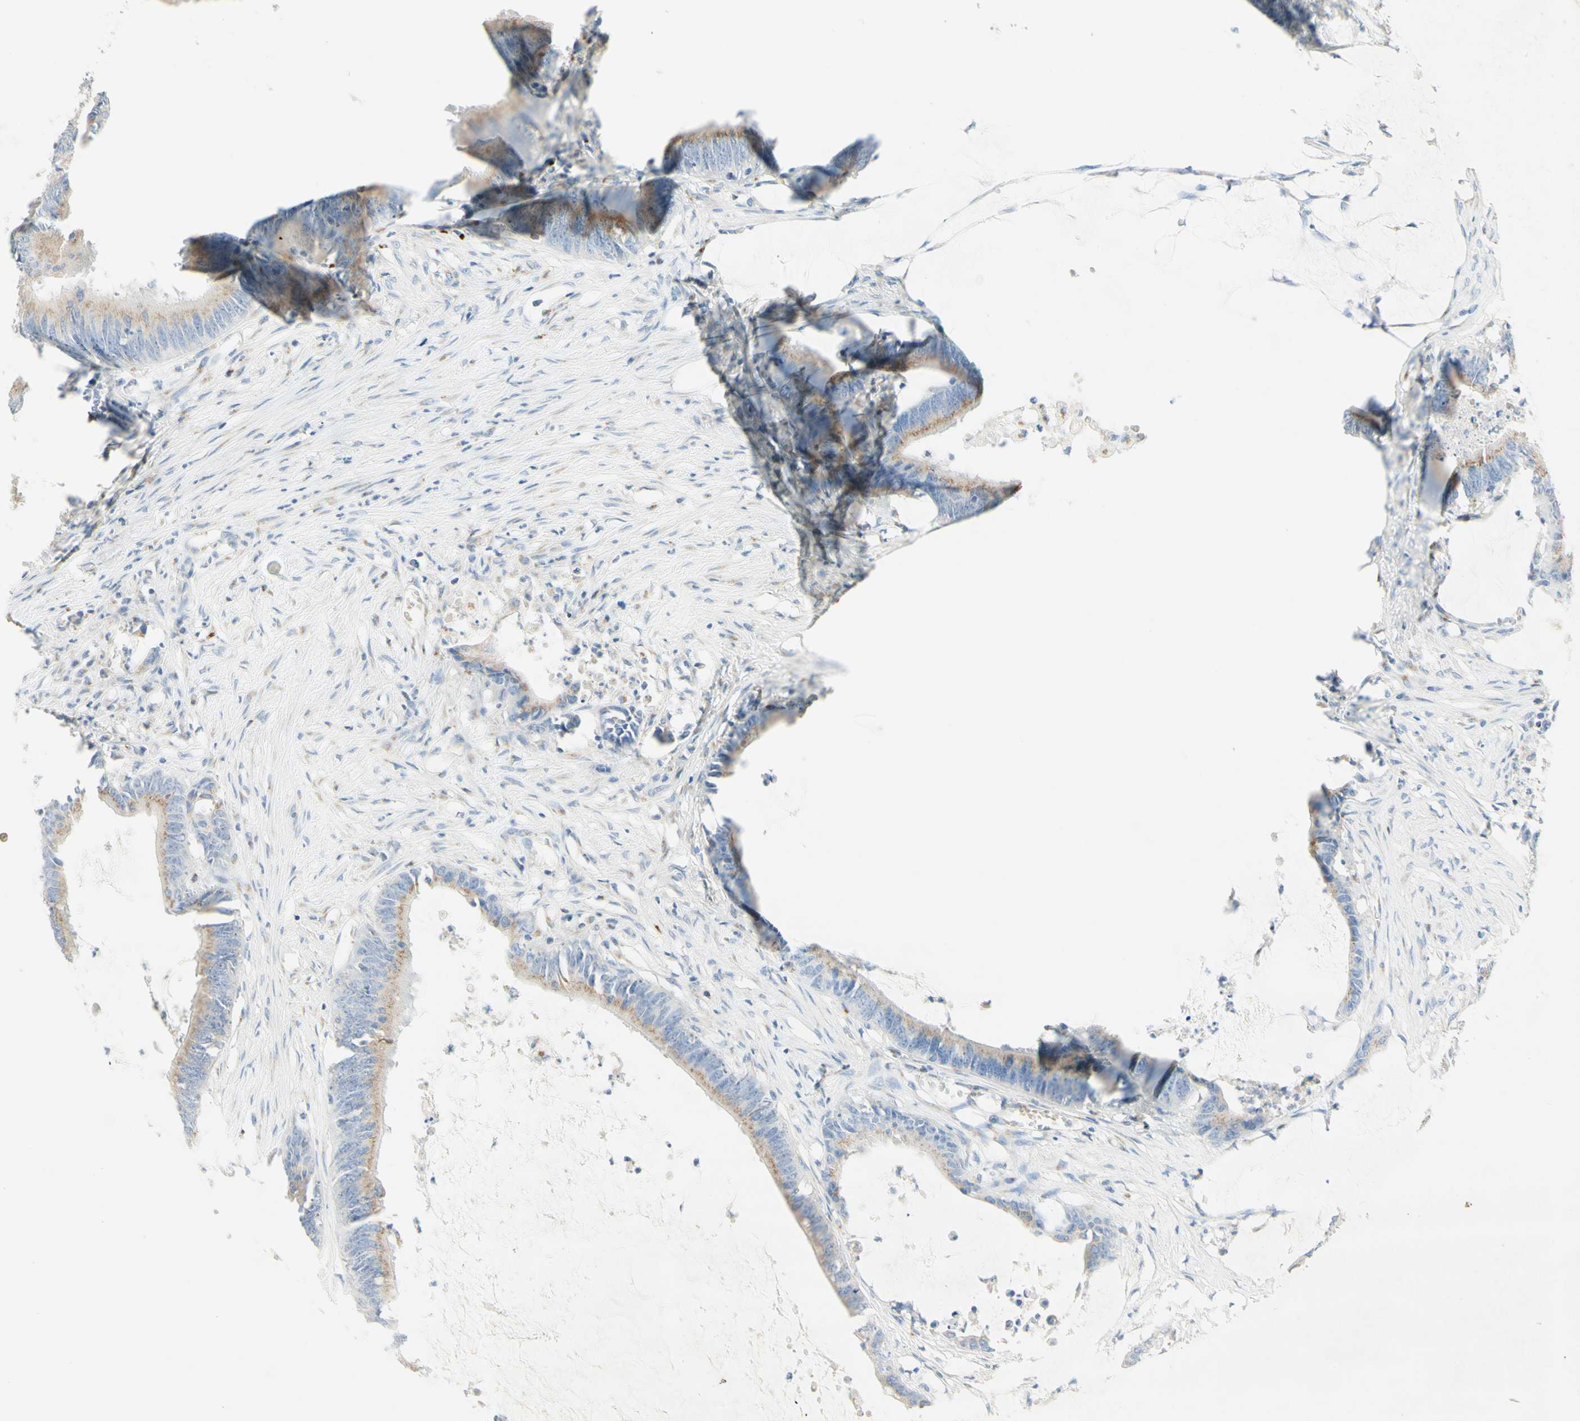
{"staining": {"intensity": "moderate", "quantity": ">75%", "location": "cytoplasmic/membranous"}, "tissue": "colorectal cancer", "cell_type": "Tumor cells", "image_type": "cancer", "snomed": [{"axis": "morphology", "description": "Adenocarcinoma, NOS"}, {"axis": "topography", "description": "Rectum"}], "caption": "Colorectal cancer (adenocarcinoma) tissue displays moderate cytoplasmic/membranous positivity in about >75% of tumor cells", "gene": "MANEA", "patient": {"sex": "female", "age": 66}}